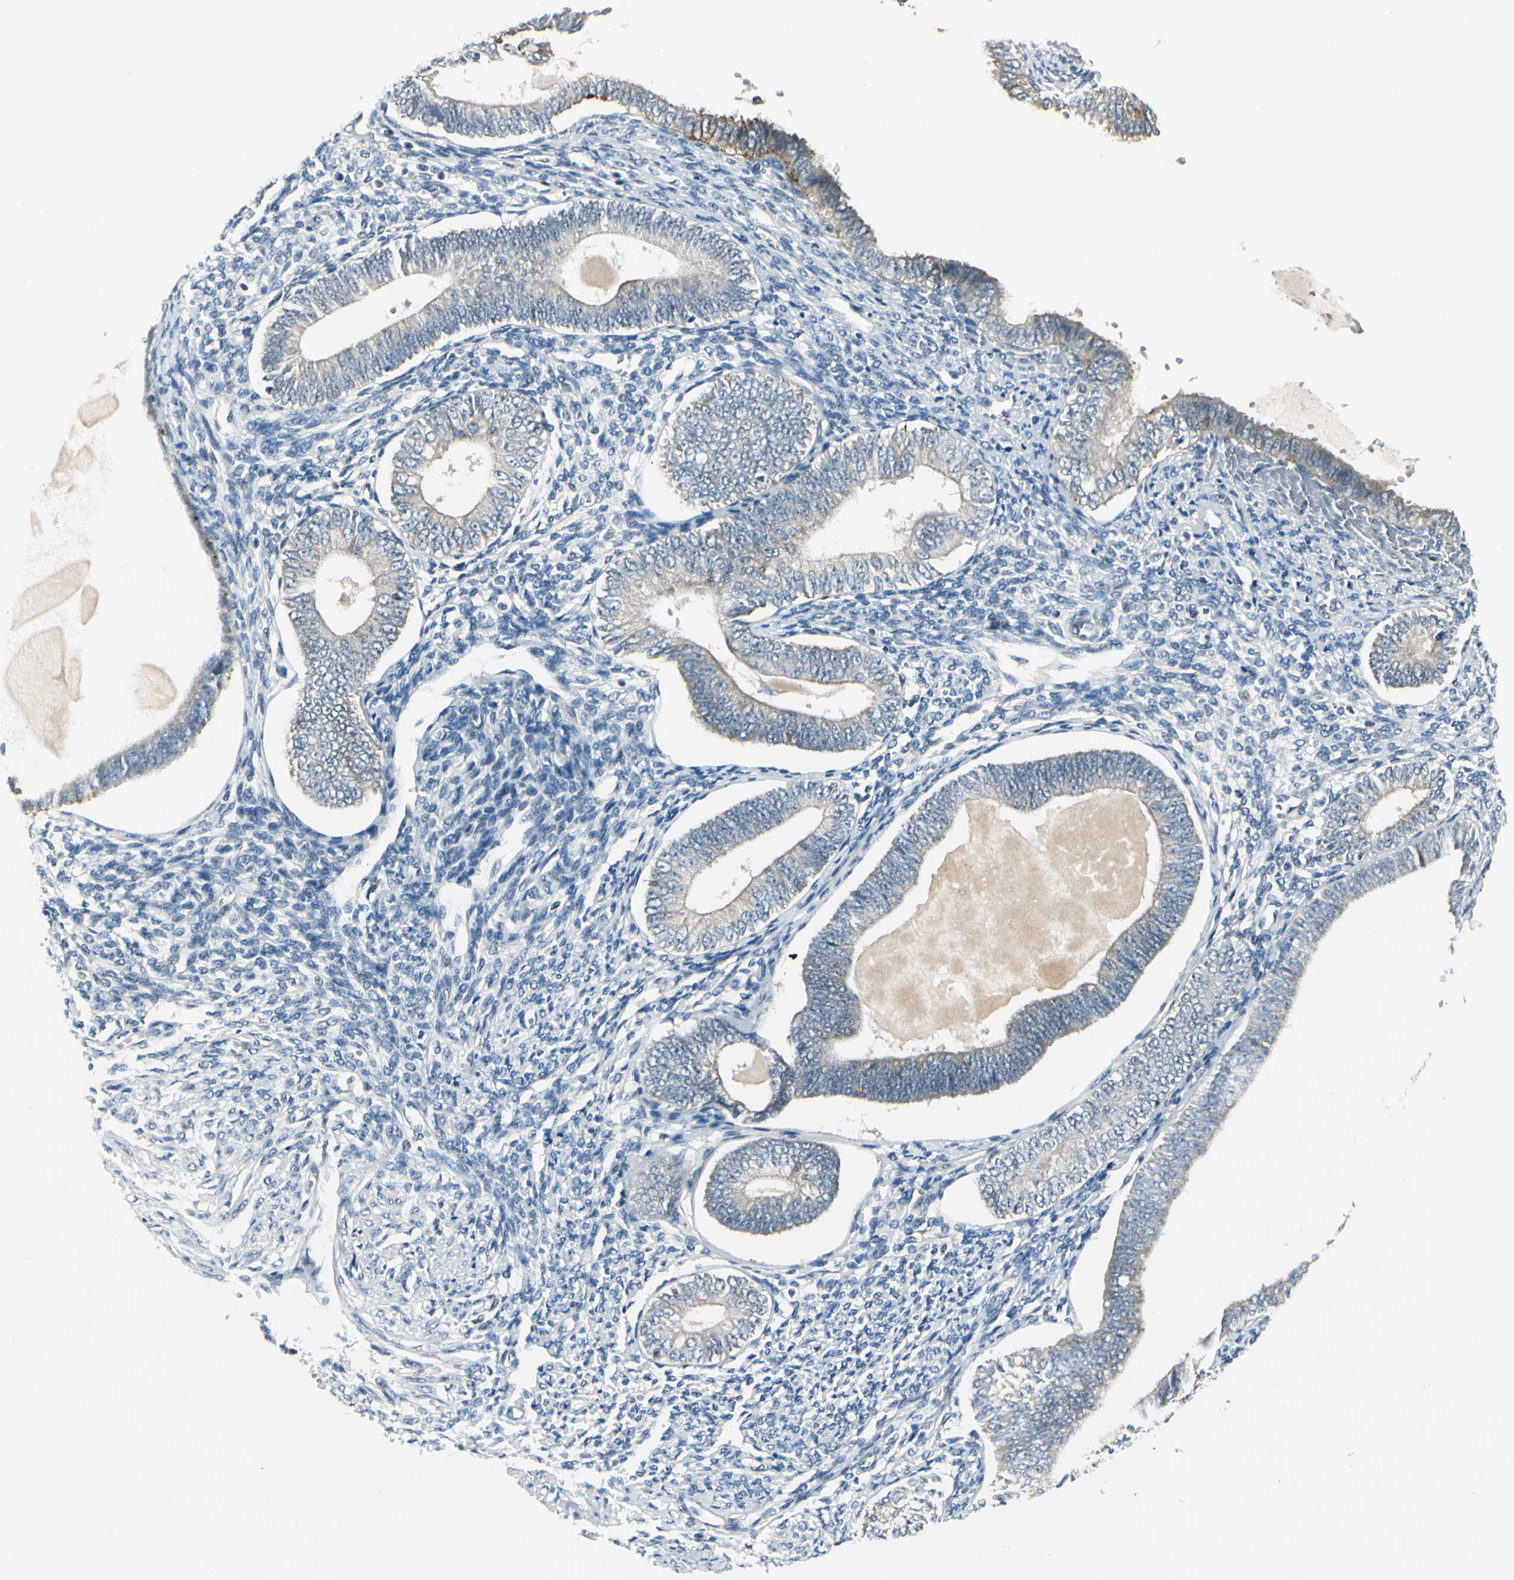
{"staining": {"intensity": "negative", "quantity": "none", "location": "none"}, "tissue": "endometrium", "cell_type": "Cells in endometrial stroma", "image_type": "normal", "snomed": [{"axis": "morphology", "description": "Normal tissue, NOS"}, {"axis": "topography", "description": "Endometrium"}], "caption": "High power microscopy histopathology image of an immunohistochemistry histopathology image of unremarkable endometrium, revealing no significant staining in cells in endometrial stroma. Brightfield microscopy of IHC stained with DAB (3,3'-diaminobenzidine) (brown) and hematoxylin (blue), captured at high magnification.", "gene": "BNIP1", "patient": {"sex": "female", "age": 82}}